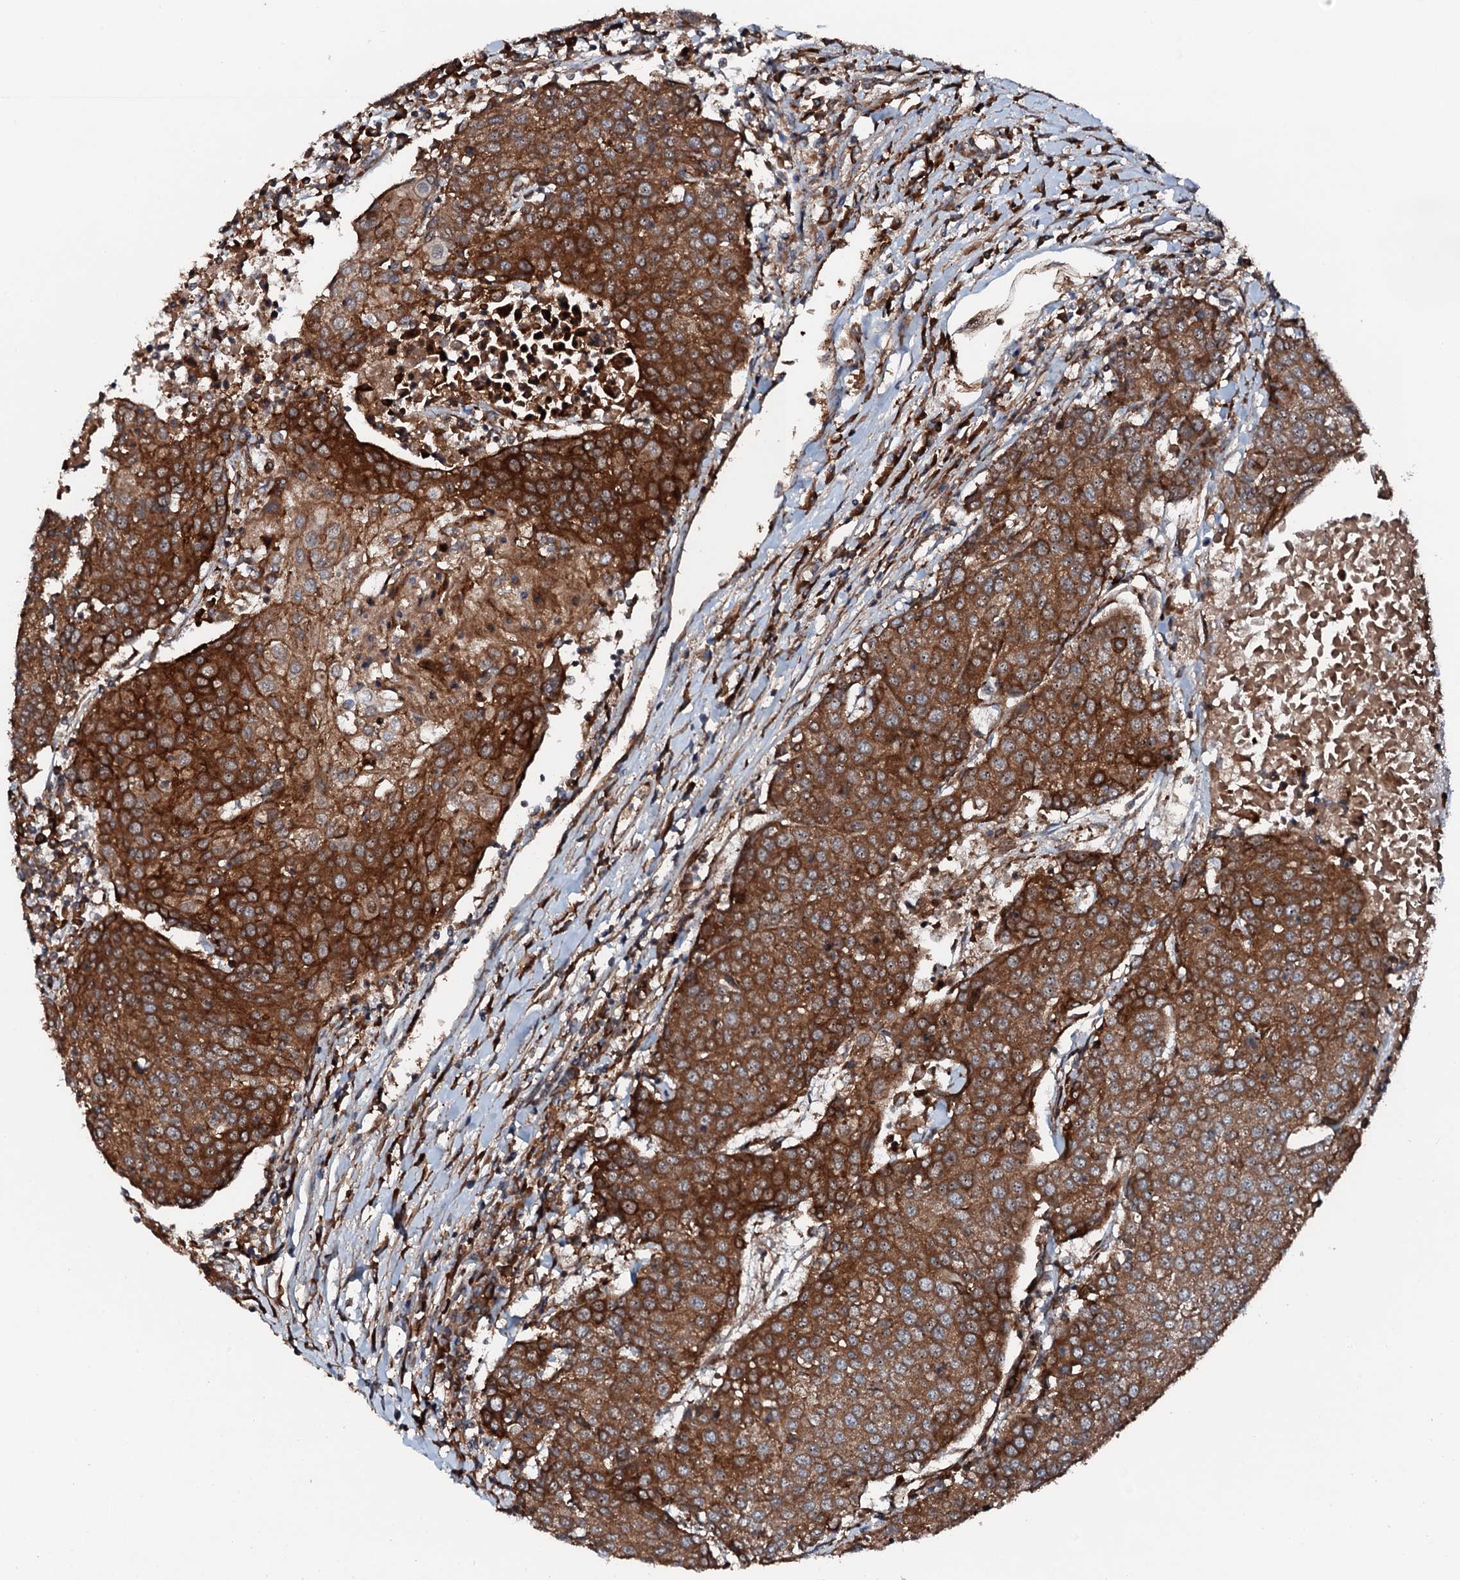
{"staining": {"intensity": "strong", "quantity": ">75%", "location": "cytoplasmic/membranous"}, "tissue": "urothelial cancer", "cell_type": "Tumor cells", "image_type": "cancer", "snomed": [{"axis": "morphology", "description": "Urothelial carcinoma, High grade"}, {"axis": "topography", "description": "Urinary bladder"}], "caption": "Immunohistochemical staining of human urothelial cancer demonstrates strong cytoplasmic/membranous protein expression in about >75% of tumor cells.", "gene": "FLYWCH1", "patient": {"sex": "female", "age": 85}}